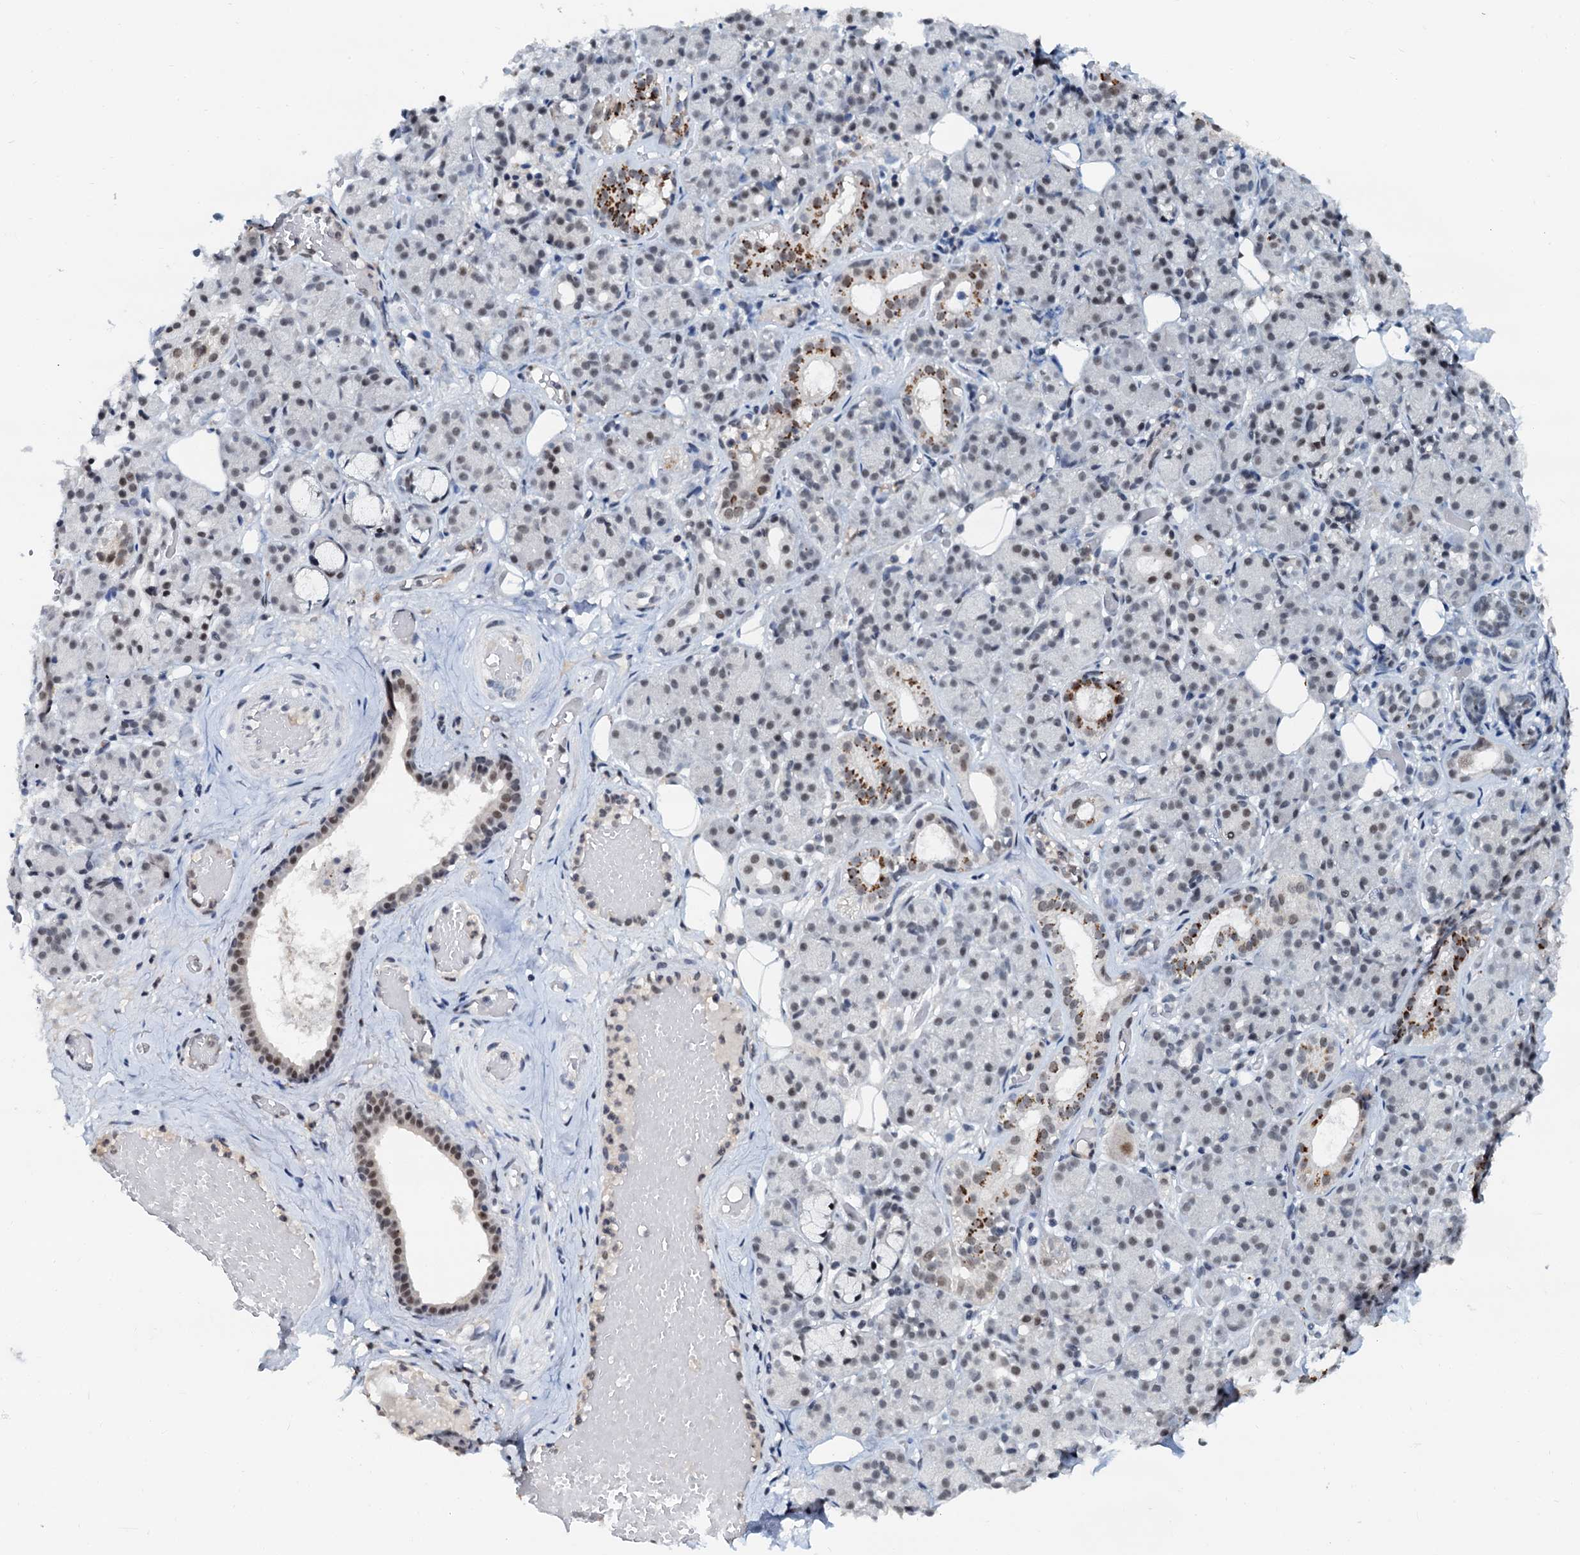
{"staining": {"intensity": "moderate", "quantity": "<25%", "location": "cytoplasmic/membranous,nuclear"}, "tissue": "salivary gland", "cell_type": "Glandular cells", "image_type": "normal", "snomed": [{"axis": "morphology", "description": "Normal tissue, NOS"}, {"axis": "topography", "description": "Salivary gland"}], "caption": "Immunohistochemistry (IHC) micrograph of normal salivary gland stained for a protein (brown), which exhibits low levels of moderate cytoplasmic/membranous,nuclear staining in approximately <25% of glandular cells.", "gene": "SNRPD1", "patient": {"sex": "male", "age": 63}}